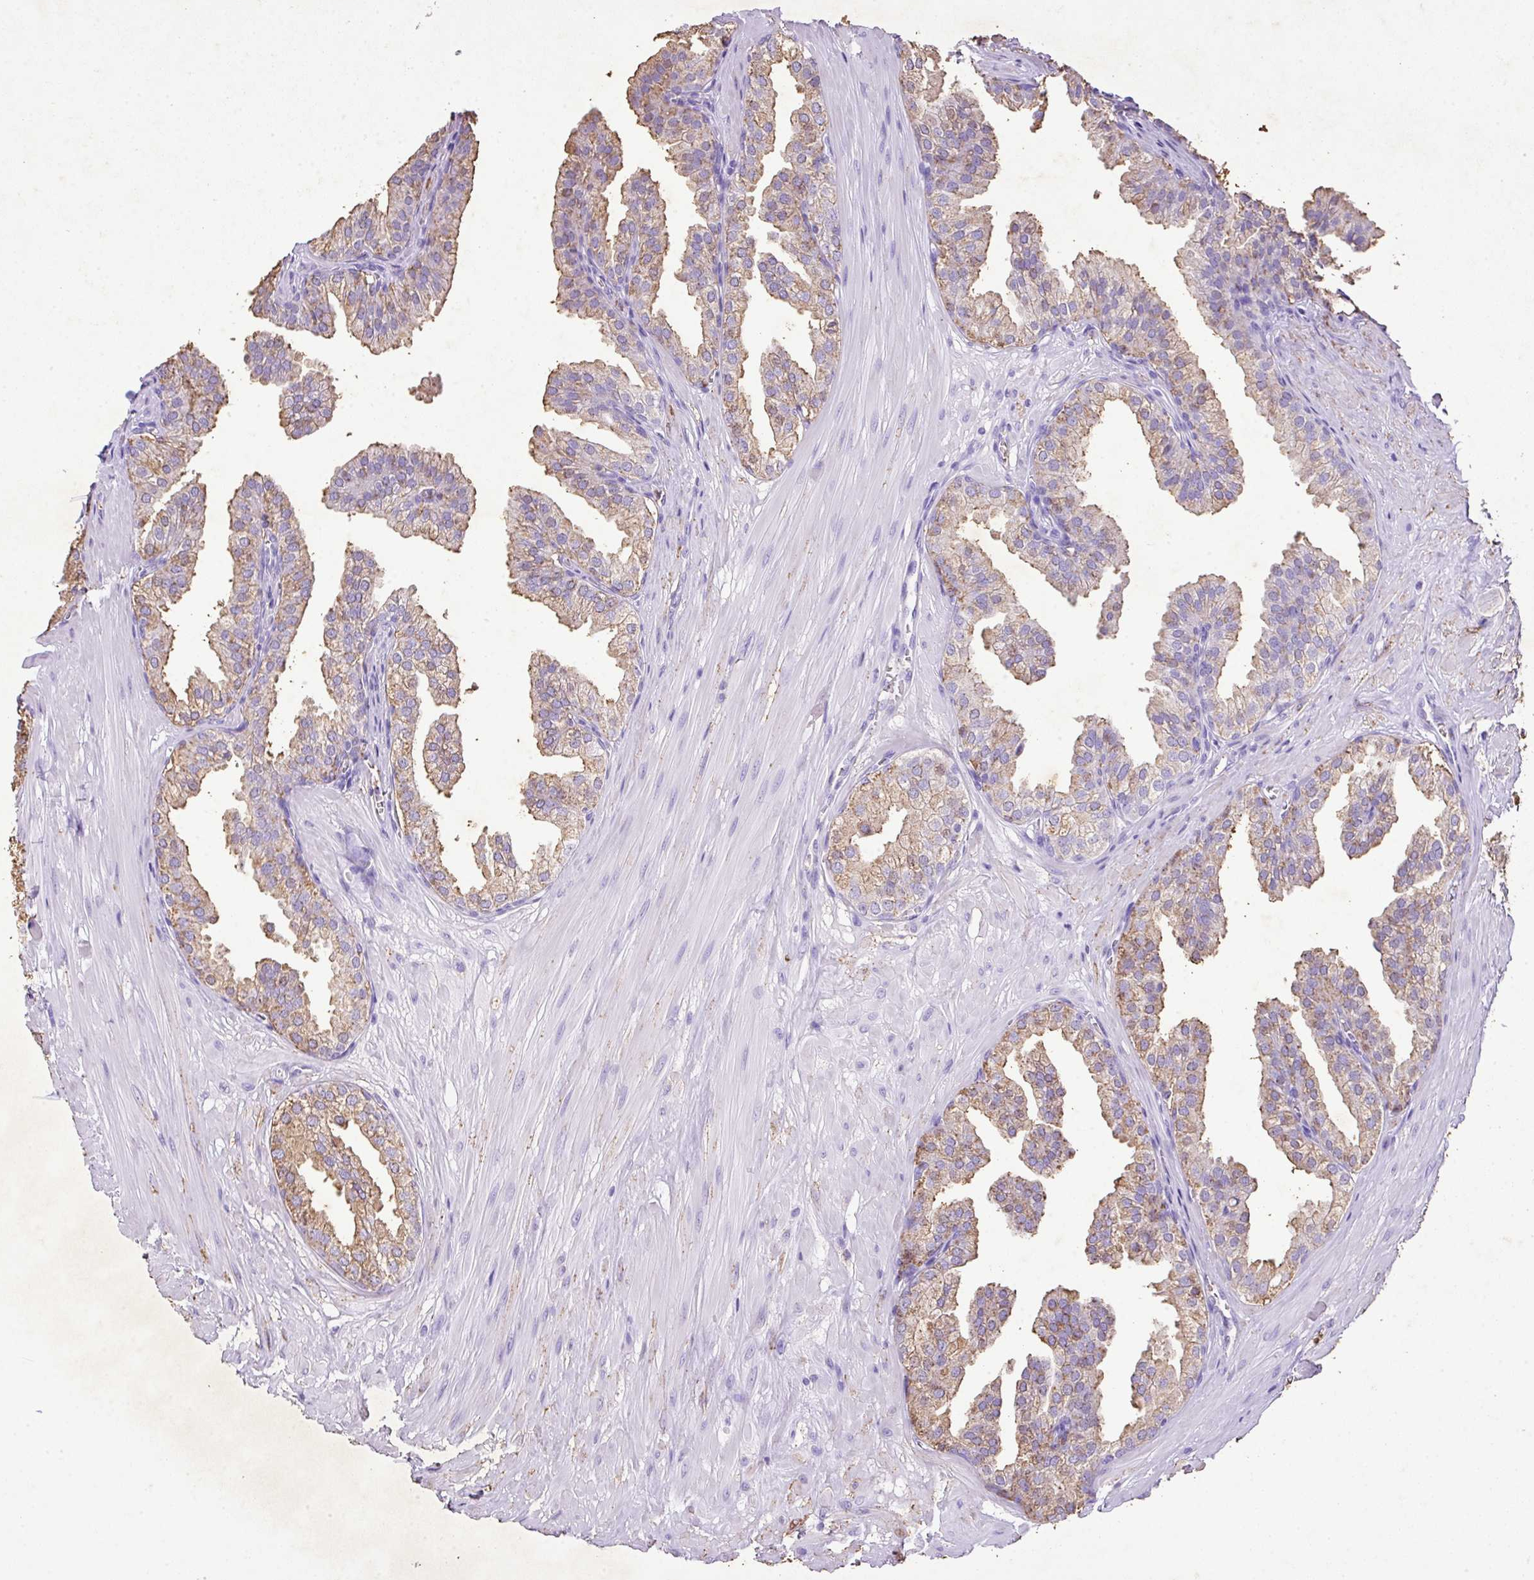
{"staining": {"intensity": "moderate", "quantity": "25%-75%", "location": "cytoplasmic/membranous"}, "tissue": "prostate", "cell_type": "Glandular cells", "image_type": "normal", "snomed": [{"axis": "morphology", "description": "Normal tissue, NOS"}, {"axis": "topography", "description": "Prostate"}, {"axis": "topography", "description": "Peripheral nerve tissue"}], "caption": "This micrograph displays immunohistochemistry (IHC) staining of normal human prostate, with medium moderate cytoplasmic/membranous positivity in approximately 25%-75% of glandular cells.", "gene": "KCNJ11", "patient": {"sex": "male", "age": 55}}